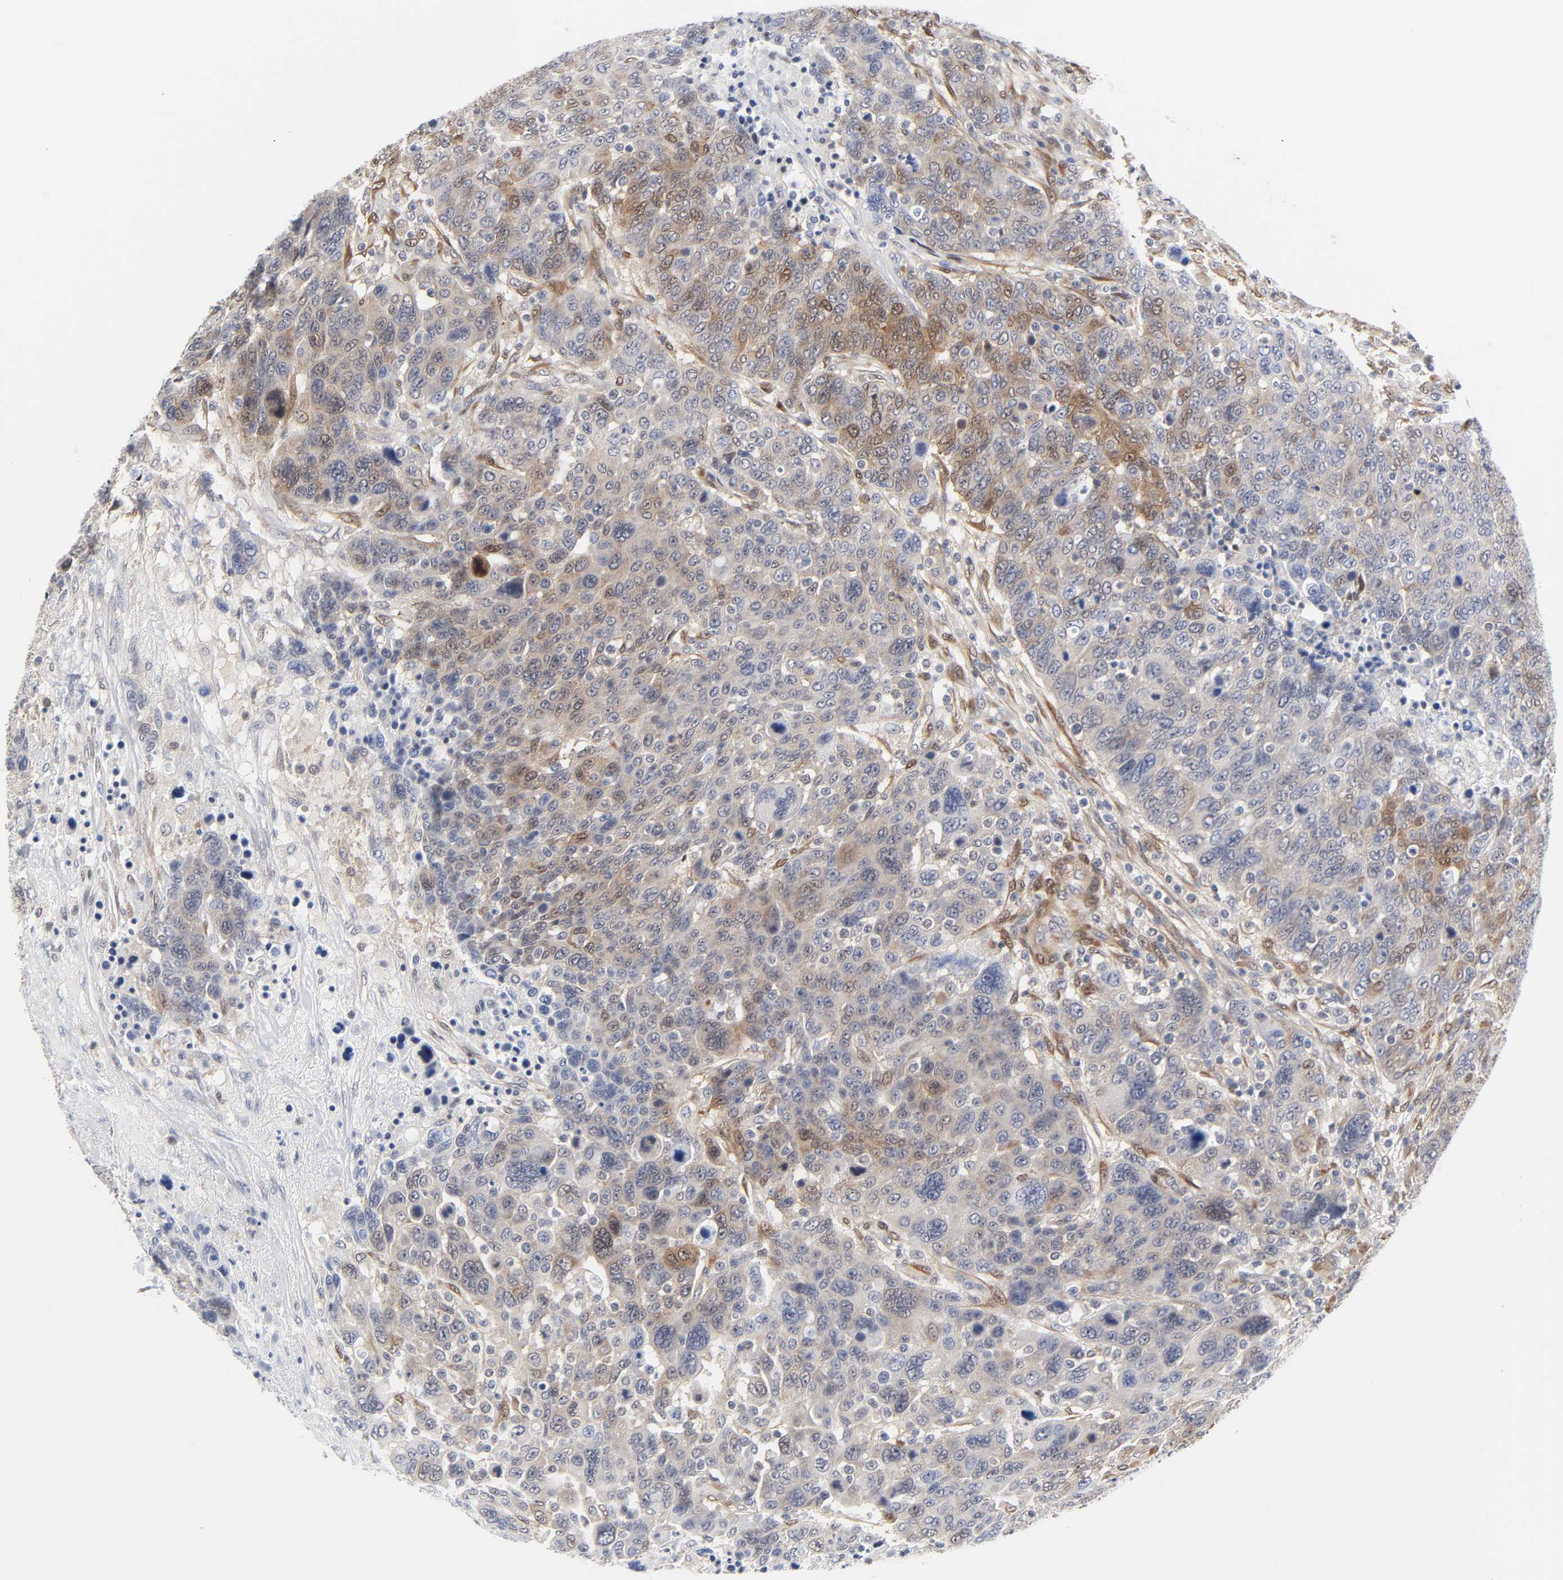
{"staining": {"intensity": "moderate", "quantity": ">75%", "location": "cytoplasmic/membranous"}, "tissue": "breast cancer", "cell_type": "Tumor cells", "image_type": "cancer", "snomed": [{"axis": "morphology", "description": "Duct carcinoma"}, {"axis": "topography", "description": "Breast"}], "caption": "Infiltrating ductal carcinoma (breast) was stained to show a protein in brown. There is medium levels of moderate cytoplasmic/membranous positivity in about >75% of tumor cells. Using DAB (brown) and hematoxylin (blue) stains, captured at high magnification using brightfield microscopy.", "gene": "PTEN", "patient": {"sex": "female", "age": 37}}